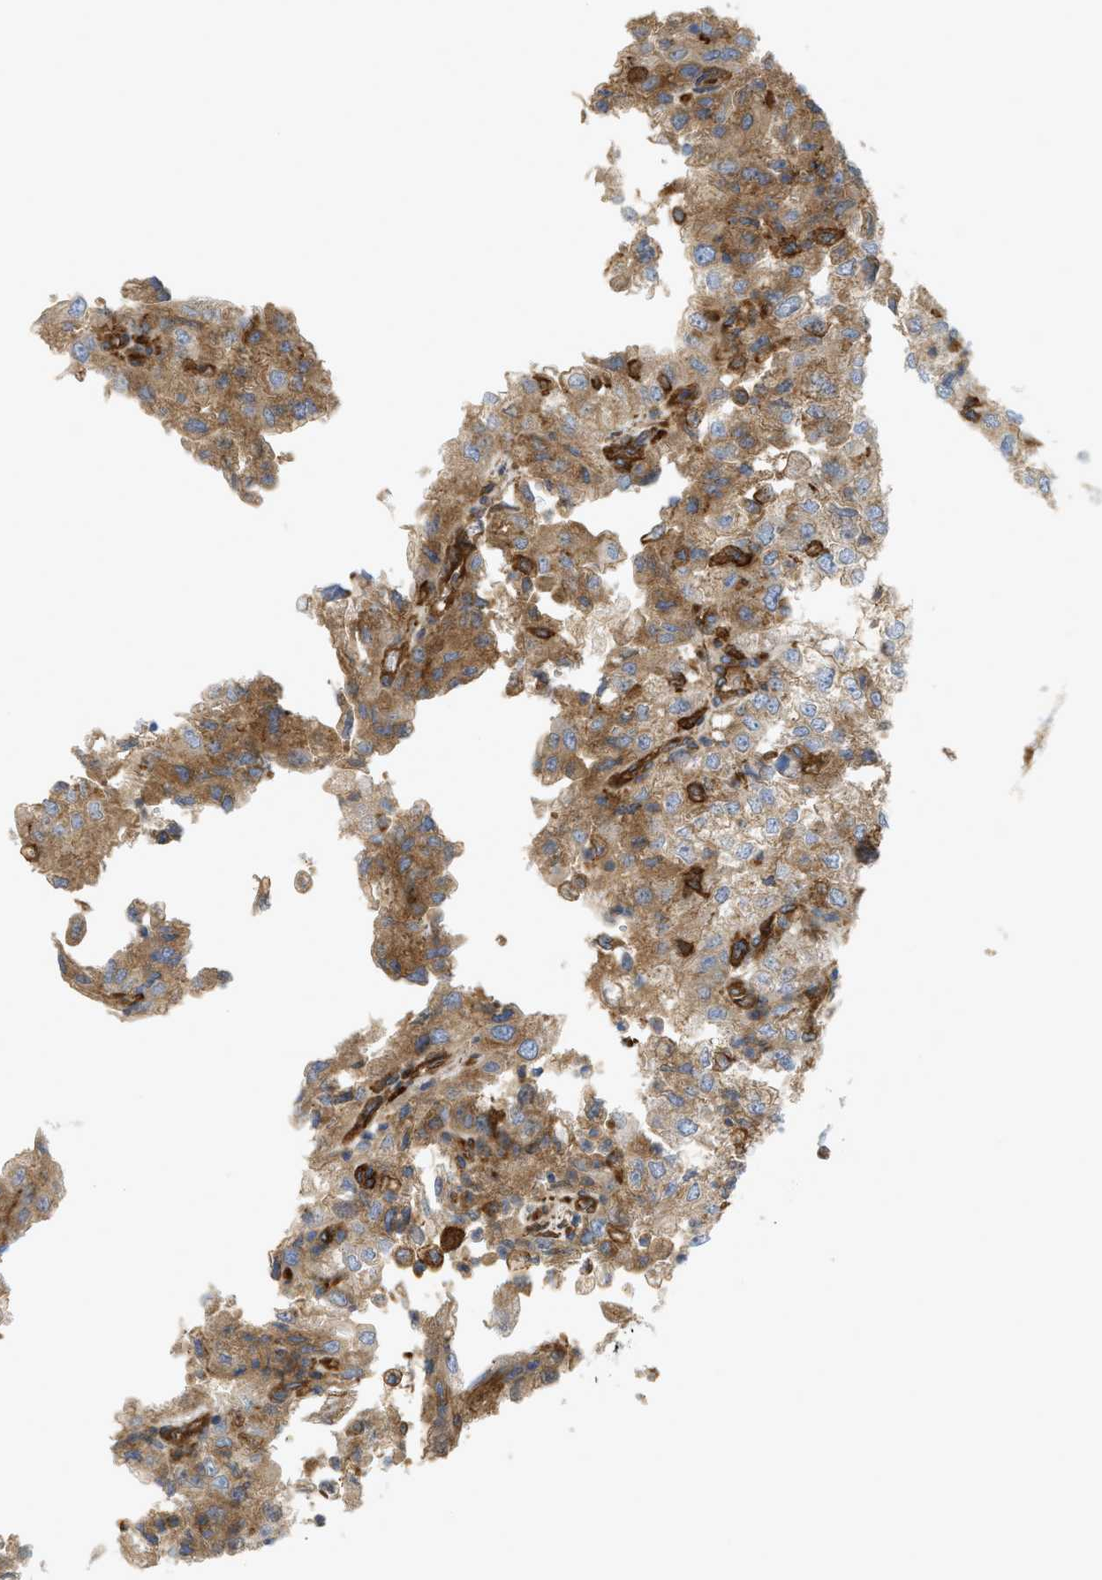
{"staining": {"intensity": "moderate", "quantity": ">75%", "location": "cytoplasmic/membranous"}, "tissue": "renal cancer", "cell_type": "Tumor cells", "image_type": "cancer", "snomed": [{"axis": "morphology", "description": "Adenocarcinoma, NOS"}, {"axis": "topography", "description": "Kidney"}], "caption": "Approximately >75% of tumor cells in renal cancer demonstrate moderate cytoplasmic/membranous protein staining as visualized by brown immunohistochemical staining.", "gene": "PICALM", "patient": {"sex": "female", "age": 54}}